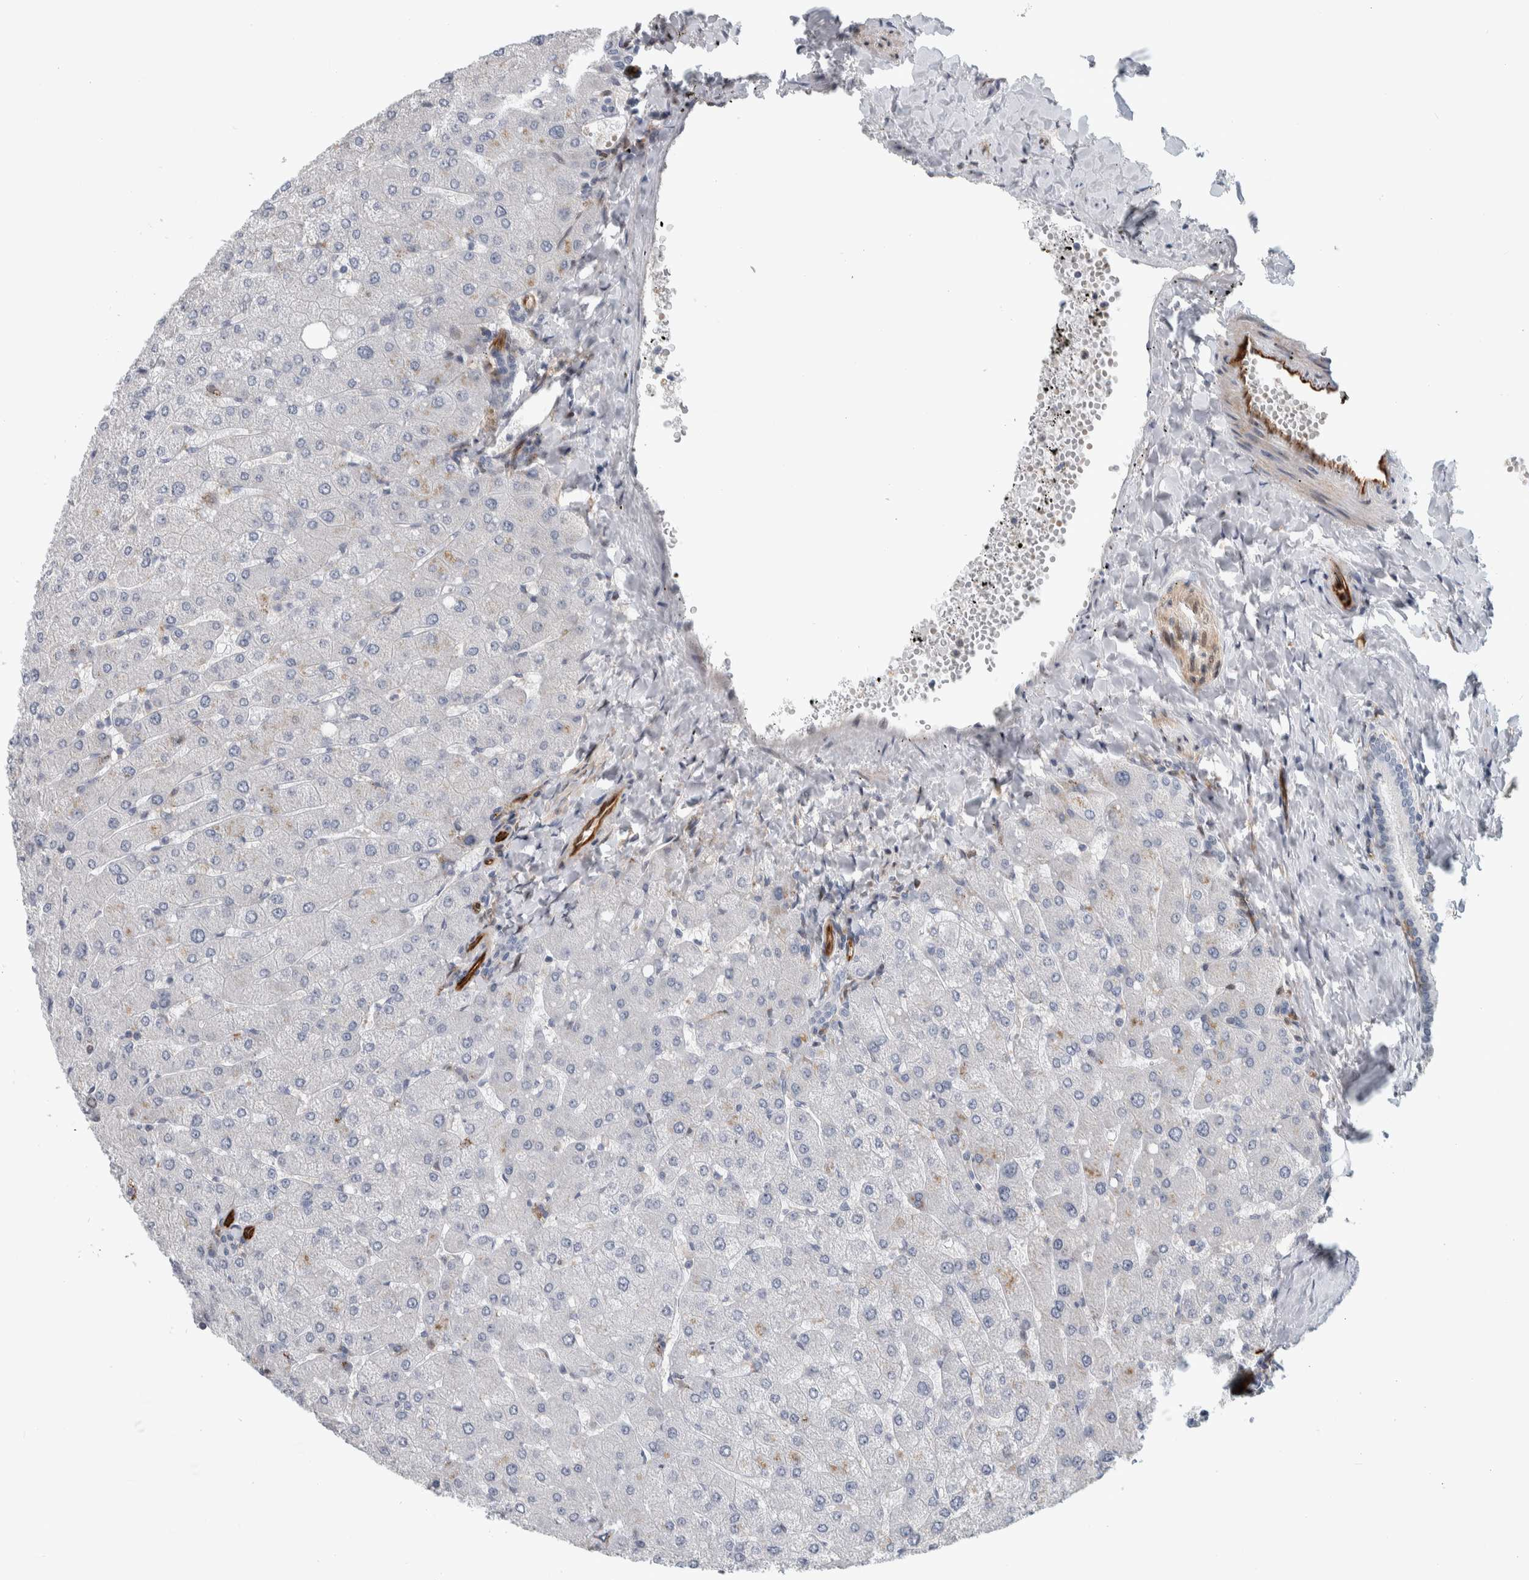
{"staining": {"intensity": "negative", "quantity": "none", "location": "none"}, "tissue": "liver", "cell_type": "Cholangiocytes", "image_type": "normal", "snomed": [{"axis": "morphology", "description": "Normal tissue, NOS"}, {"axis": "topography", "description": "Liver"}], "caption": "Liver stained for a protein using immunohistochemistry (IHC) reveals no staining cholangiocytes.", "gene": "MSL1", "patient": {"sex": "male", "age": 55}}